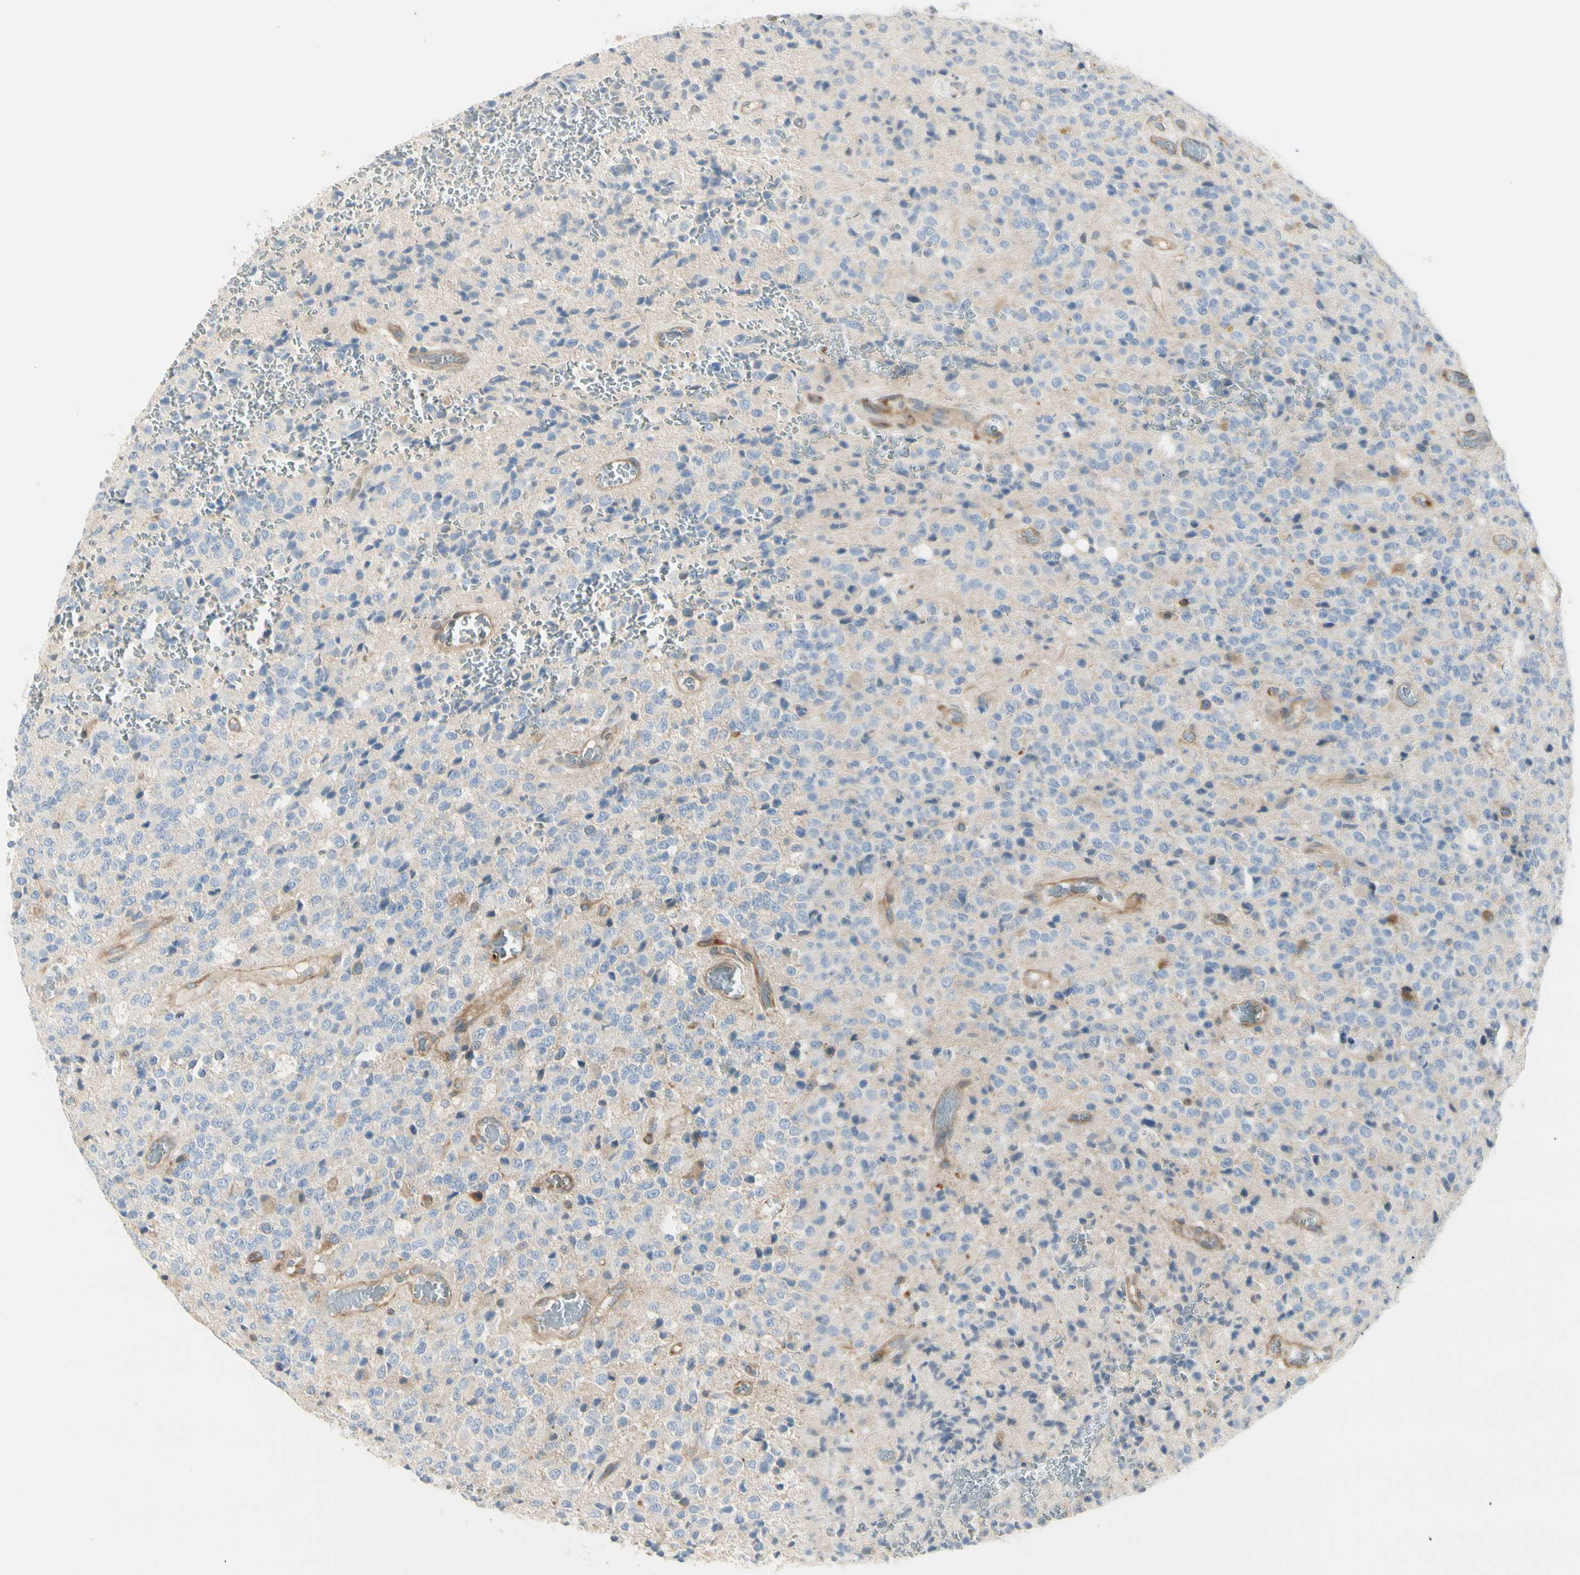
{"staining": {"intensity": "negative", "quantity": "none", "location": "none"}, "tissue": "glioma", "cell_type": "Tumor cells", "image_type": "cancer", "snomed": [{"axis": "morphology", "description": "Glioma, malignant, High grade"}, {"axis": "topography", "description": "pancreas cauda"}], "caption": "Immunohistochemistry of malignant glioma (high-grade) displays no expression in tumor cells.", "gene": "NFKB2", "patient": {"sex": "male", "age": 60}}